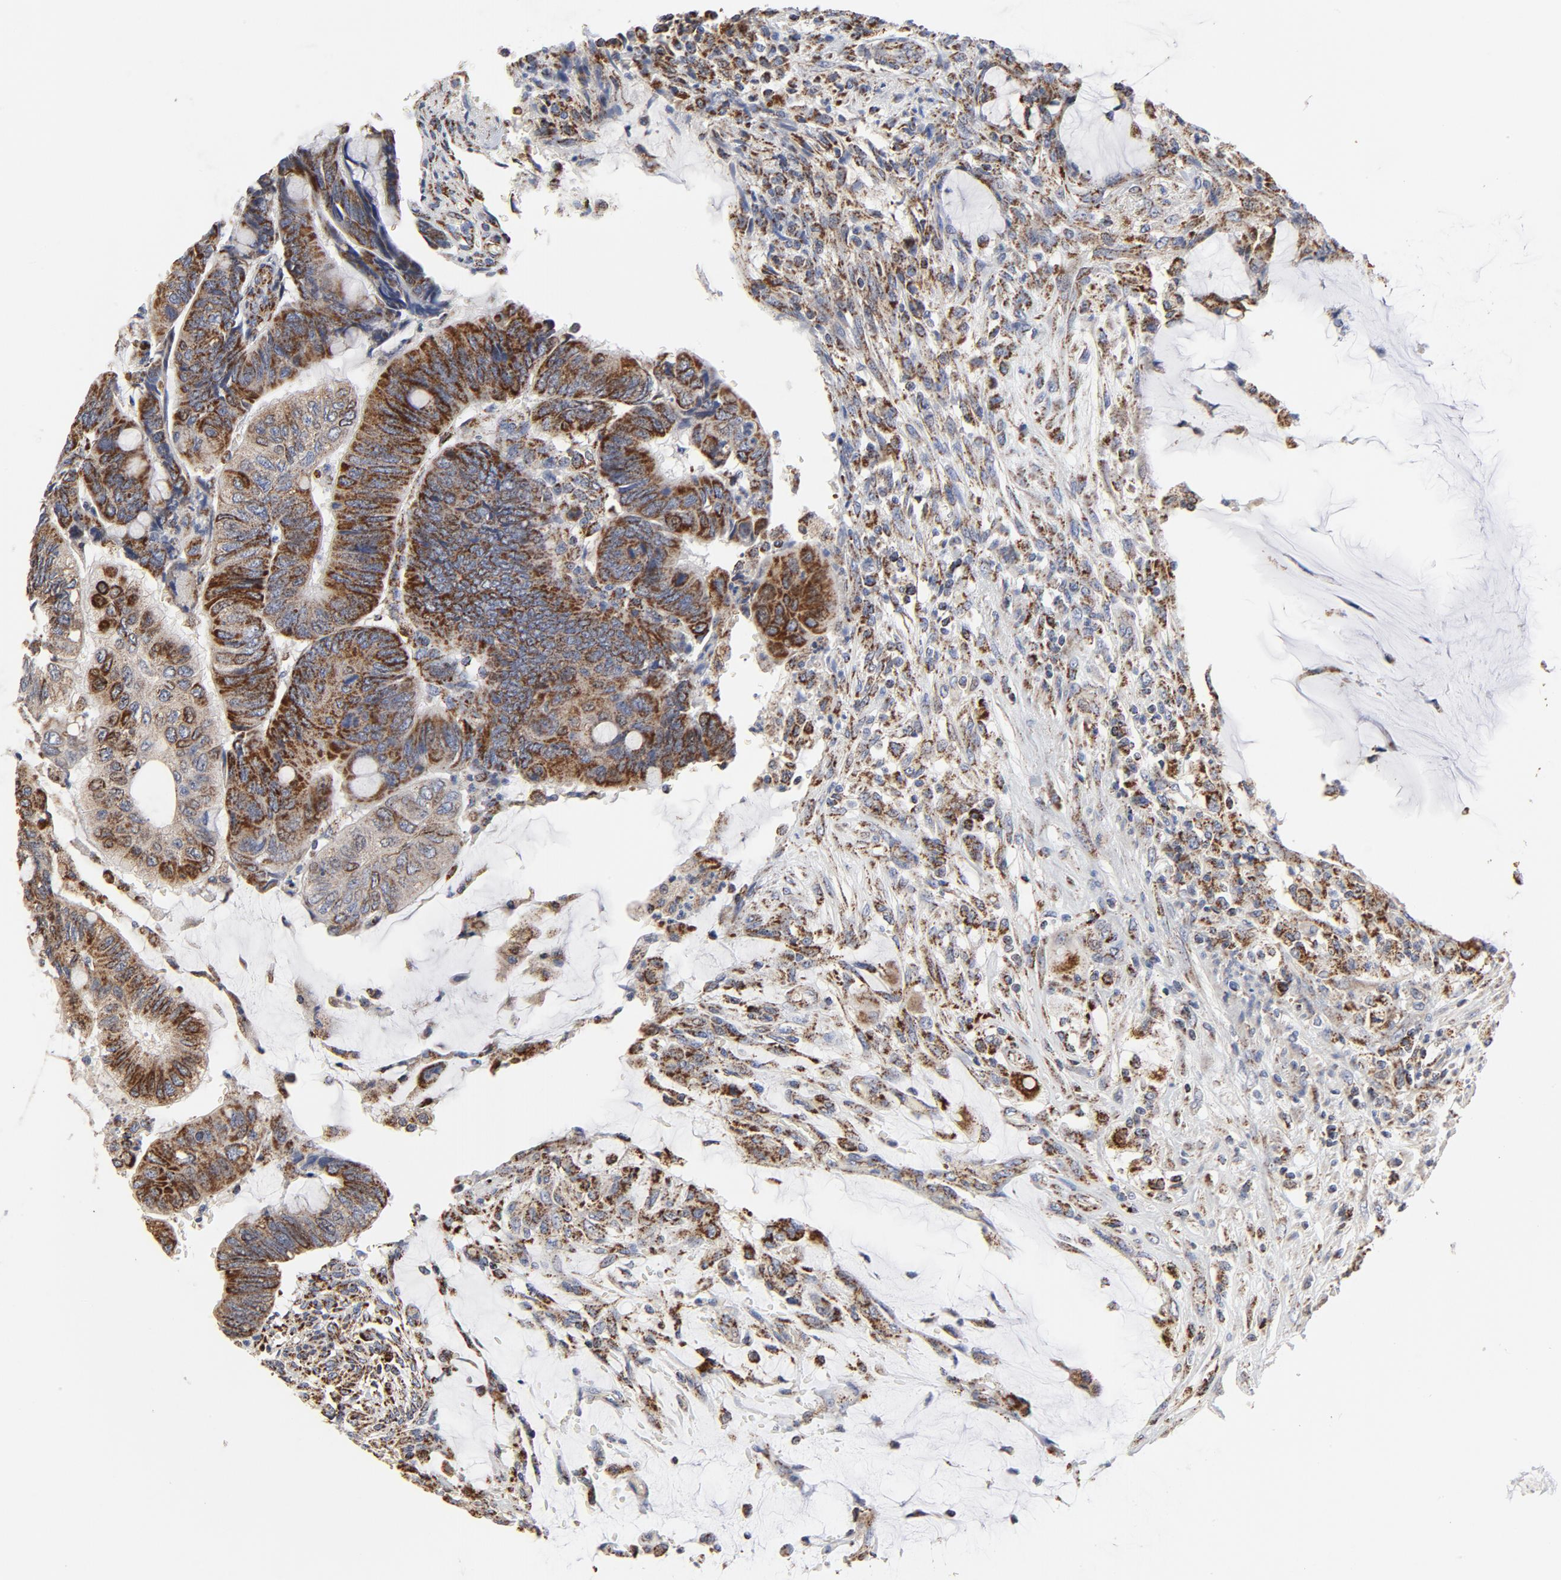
{"staining": {"intensity": "strong", "quantity": ">75%", "location": "cytoplasmic/membranous"}, "tissue": "colorectal cancer", "cell_type": "Tumor cells", "image_type": "cancer", "snomed": [{"axis": "morphology", "description": "Normal tissue, NOS"}, {"axis": "morphology", "description": "Adenocarcinoma, NOS"}, {"axis": "topography", "description": "Rectum"}], "caption": "Colorectal adenocarcinoma stained with a brown dye reveals strong cytoplasmic/membranous positive staining in about >75% of tumor cells.", "gene": "NDUFV2", "patient": {"sex": "male", "age": 92}}